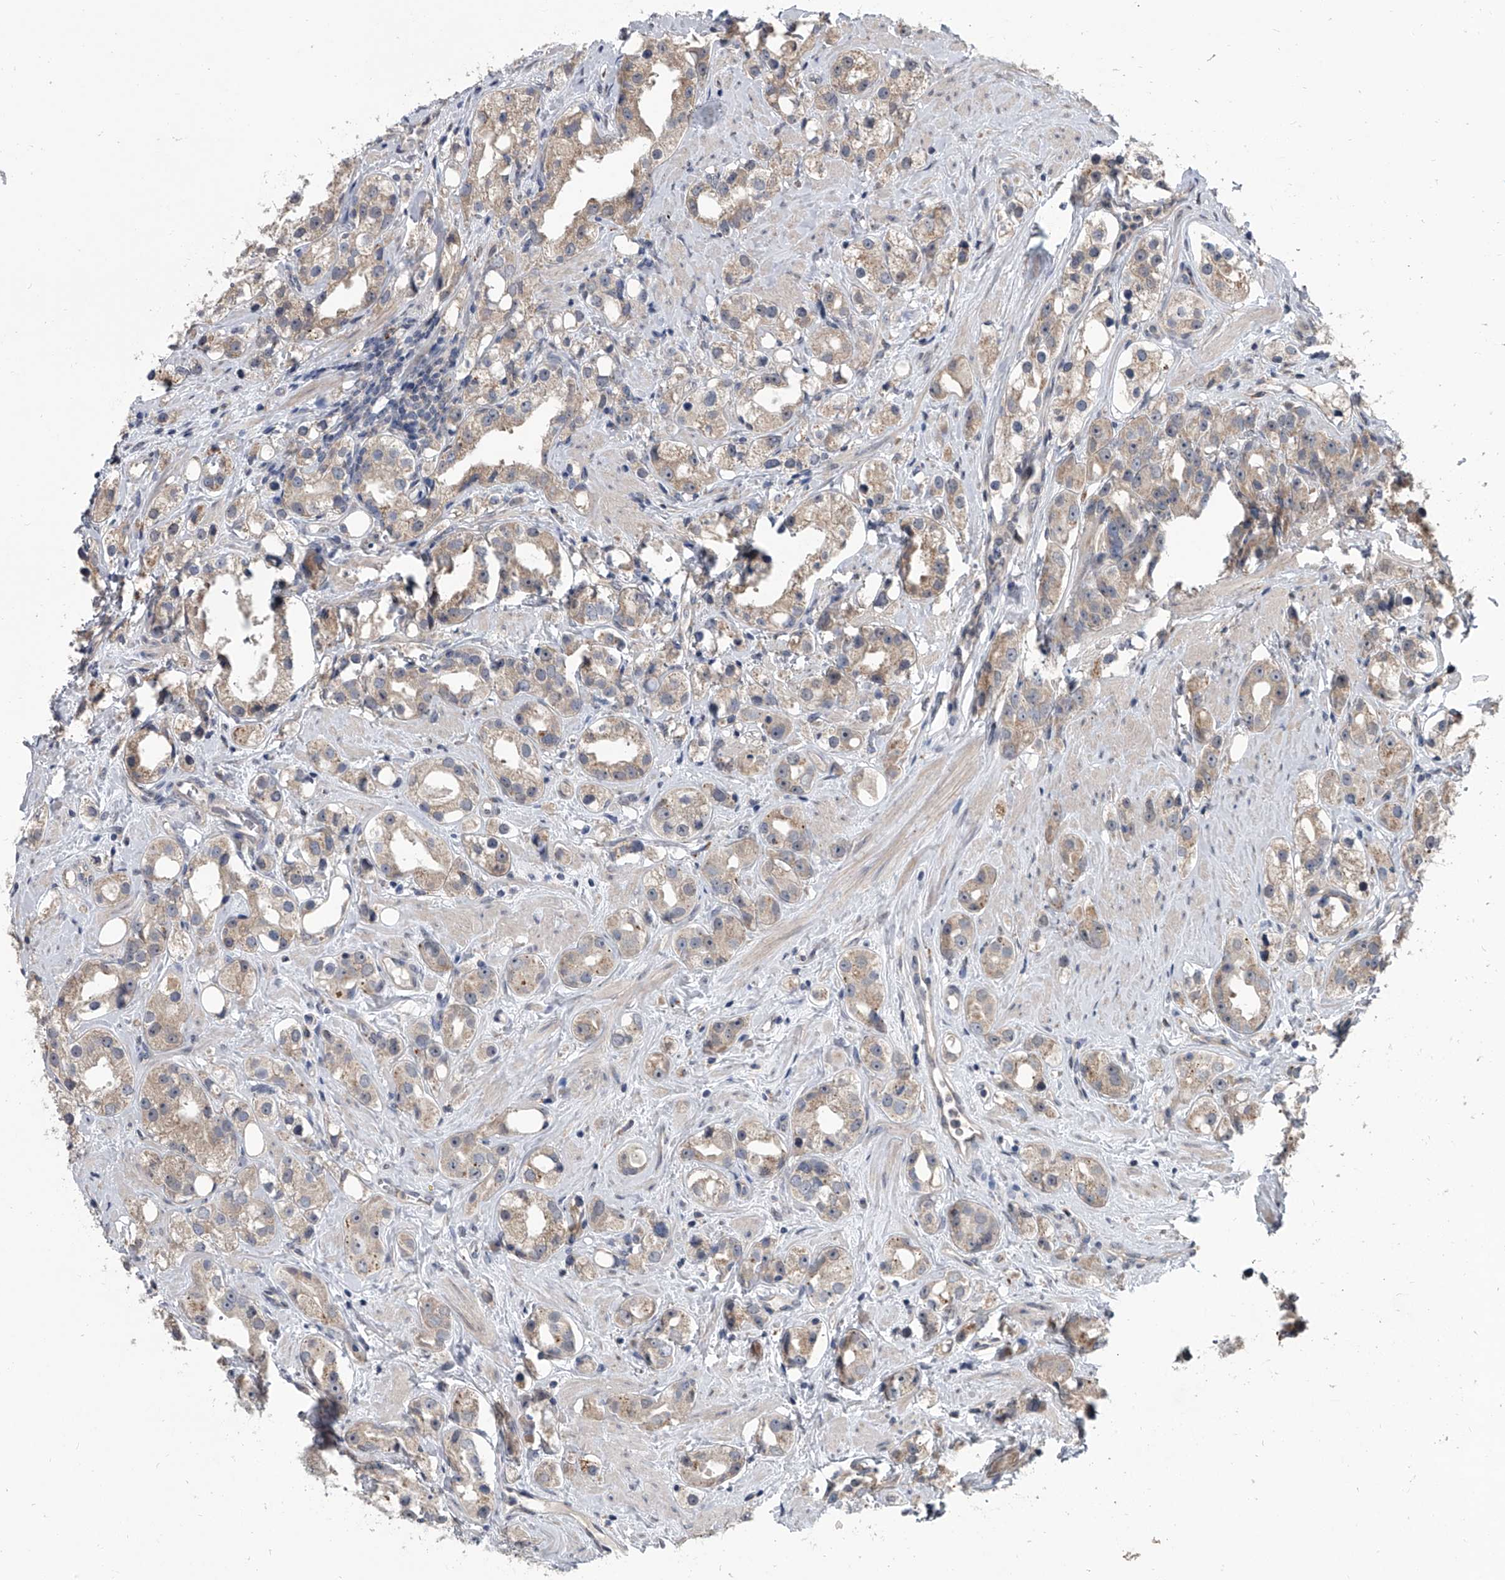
{"staining": {"intensity": "weak", "quantity": "25%-75%", "location": "cytoplasmic/membranous"}, "tissue": "prostate cancer", "cell_type": "Tumor cells", "image_type": "cancer", "snomed": [{"axis": "morphology", "description": "Adenocarcinoma, NOS"}, {"axis": "topography", "description": "Prostate"}], "caption": "A micrograph showing weak cytoplasmic/membranous staining in approximately 25%-75% of tumor cells in prostate cancer (adenocarcinoma), as visualized by brown immunohistochemical staining.", "gene": "GEMIN8", "patient": {"sex": "male", "age": 79}}